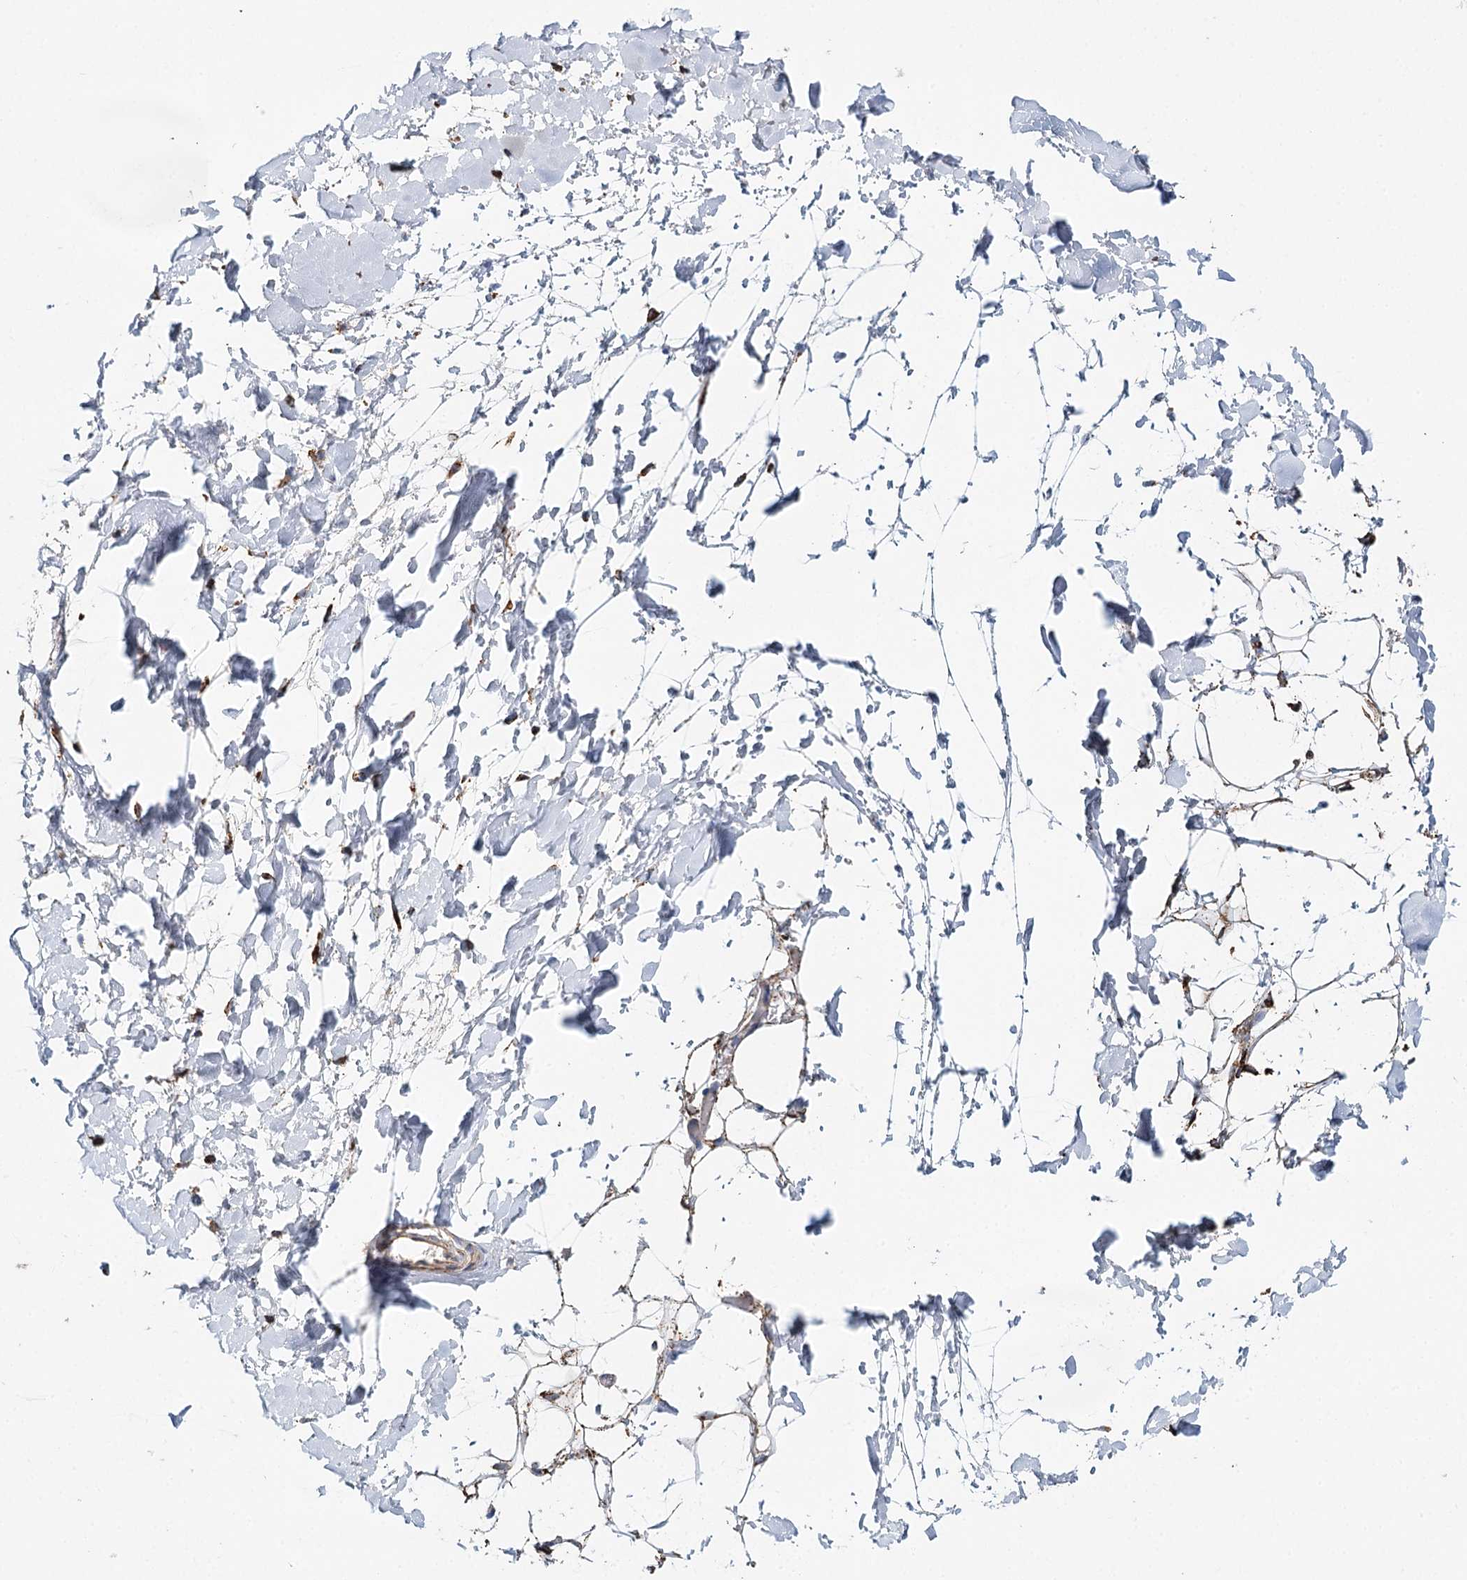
{"staining": {"intensity": "moderate", "quantity": "25%-75%", "location": "cytoplasmic/membranous"}, "tissue": "adipose tissue", "cell_type": "Adipocytes", "image_type": "normal", "snomed": [{"axis": "morphology", "description": "Normal tissue, NOS"}, {"axis": "topography", "description": "Breast"}], "caption": "DAB immunohistochemical staining of benign human adipose tissue exhibits moderate cytoplasmic/membranous protein staining in about 25%-75% of adipocytes.", "gene": "APH1A", "patient": {"sex": "female", "age": 26}}